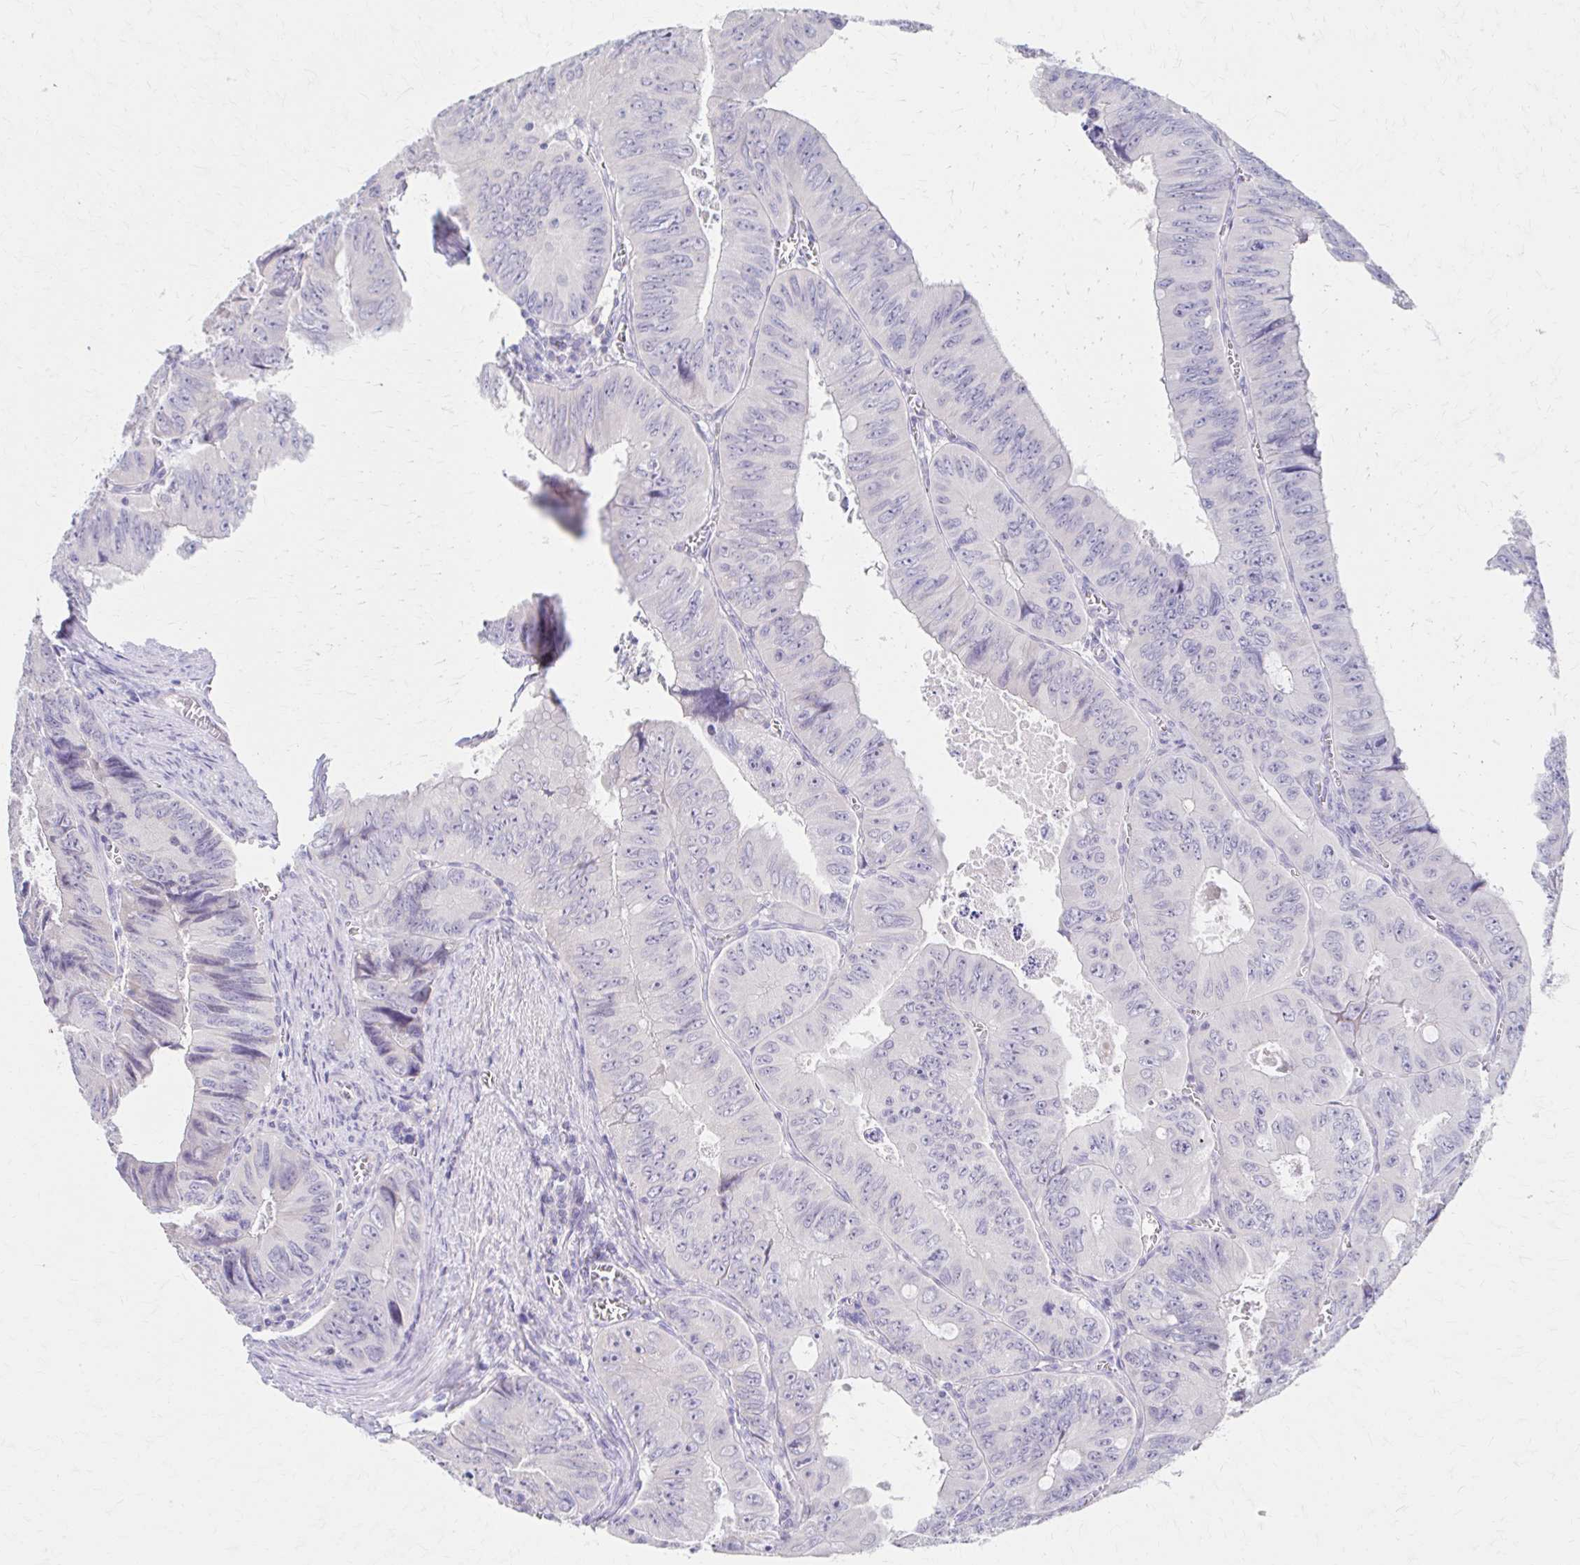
{"staining": {"intensity": "negative", "quantity": "none", "location": "none"}, "tissue": "colorectal cancer", "cell_type": "Tumor cells", "image_type": "cancer", "snomed": [{"axis": "morphology", "description": "Adenocarcinoma, NOS"}, {"axis": "topography", "description": "Colon"}], "caption": "The histopathology image exhibits no staining of tumor cells in colorectal adenocarcinoma. (IHC, brightfield microscopy, high magnification).", "gene": "AZGP1", "patient": {"sex": "female", "age": 84}}